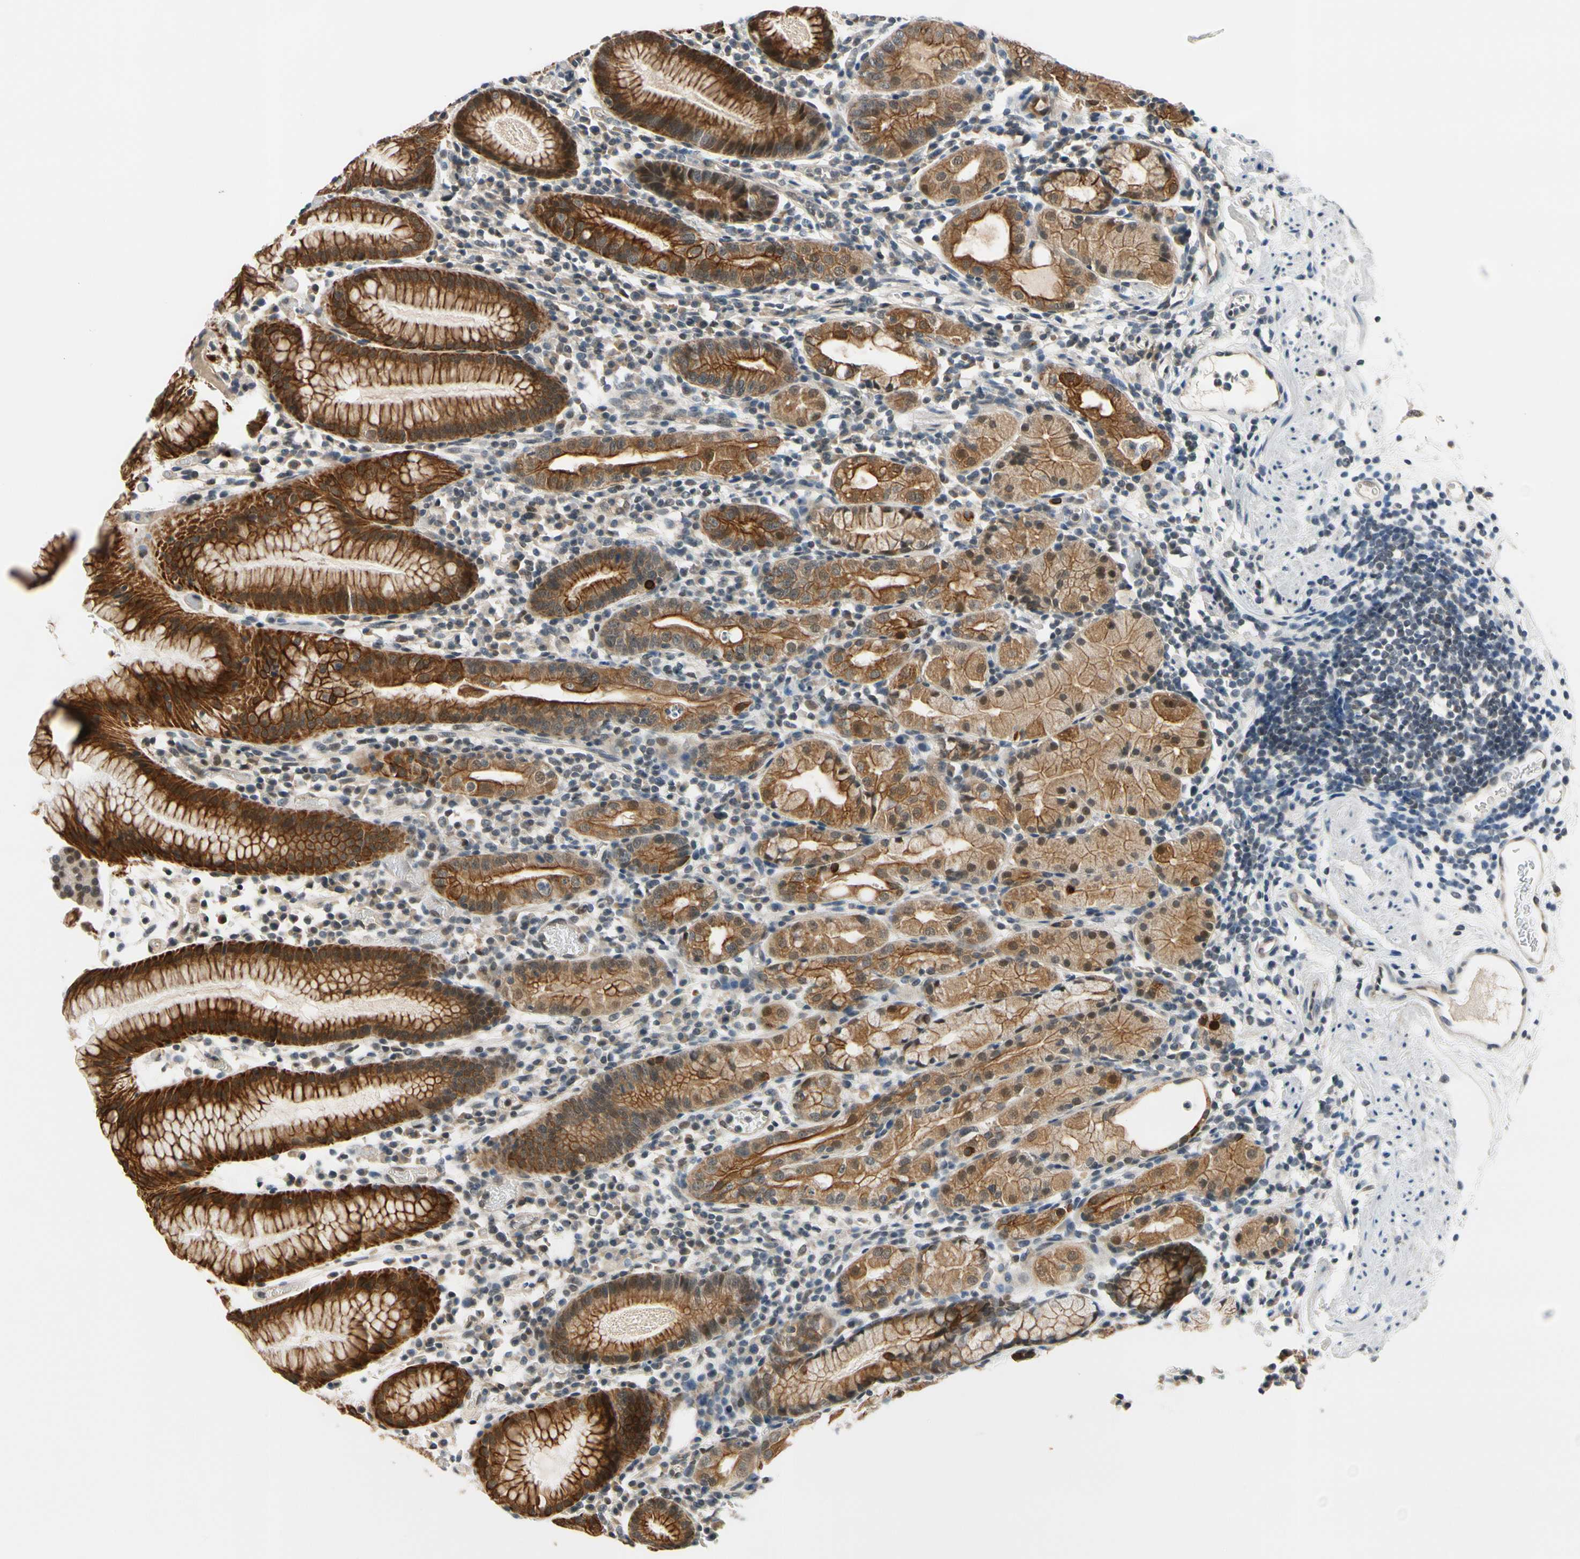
{"staining": {"intensity": "strong", "quantity": ">75%", "location": "cytoplasmic/membranous,nuclear"}, "tissue": "stomach", "cell_type": "Glandular cells", "image_type": "normal", "snomed": [{"axis": "morphology", "description": "Normal tissue, NOS"}, {"axis": "topography", "description": "Stomach"}, {"axis": "topography", "description": "Stomach, lower"}], "caption": "High-power microscopy captured an immunohistochemistry photomicrograph of unremarkable stomach, revealing strong cytoplasmic/membranous,nuclear positivity in about >75% of glandular cells. (IHC, brightfield microscopy, high magnification).", "gene": "TAF12", "patient": {"sex": "female", "age": 75}}